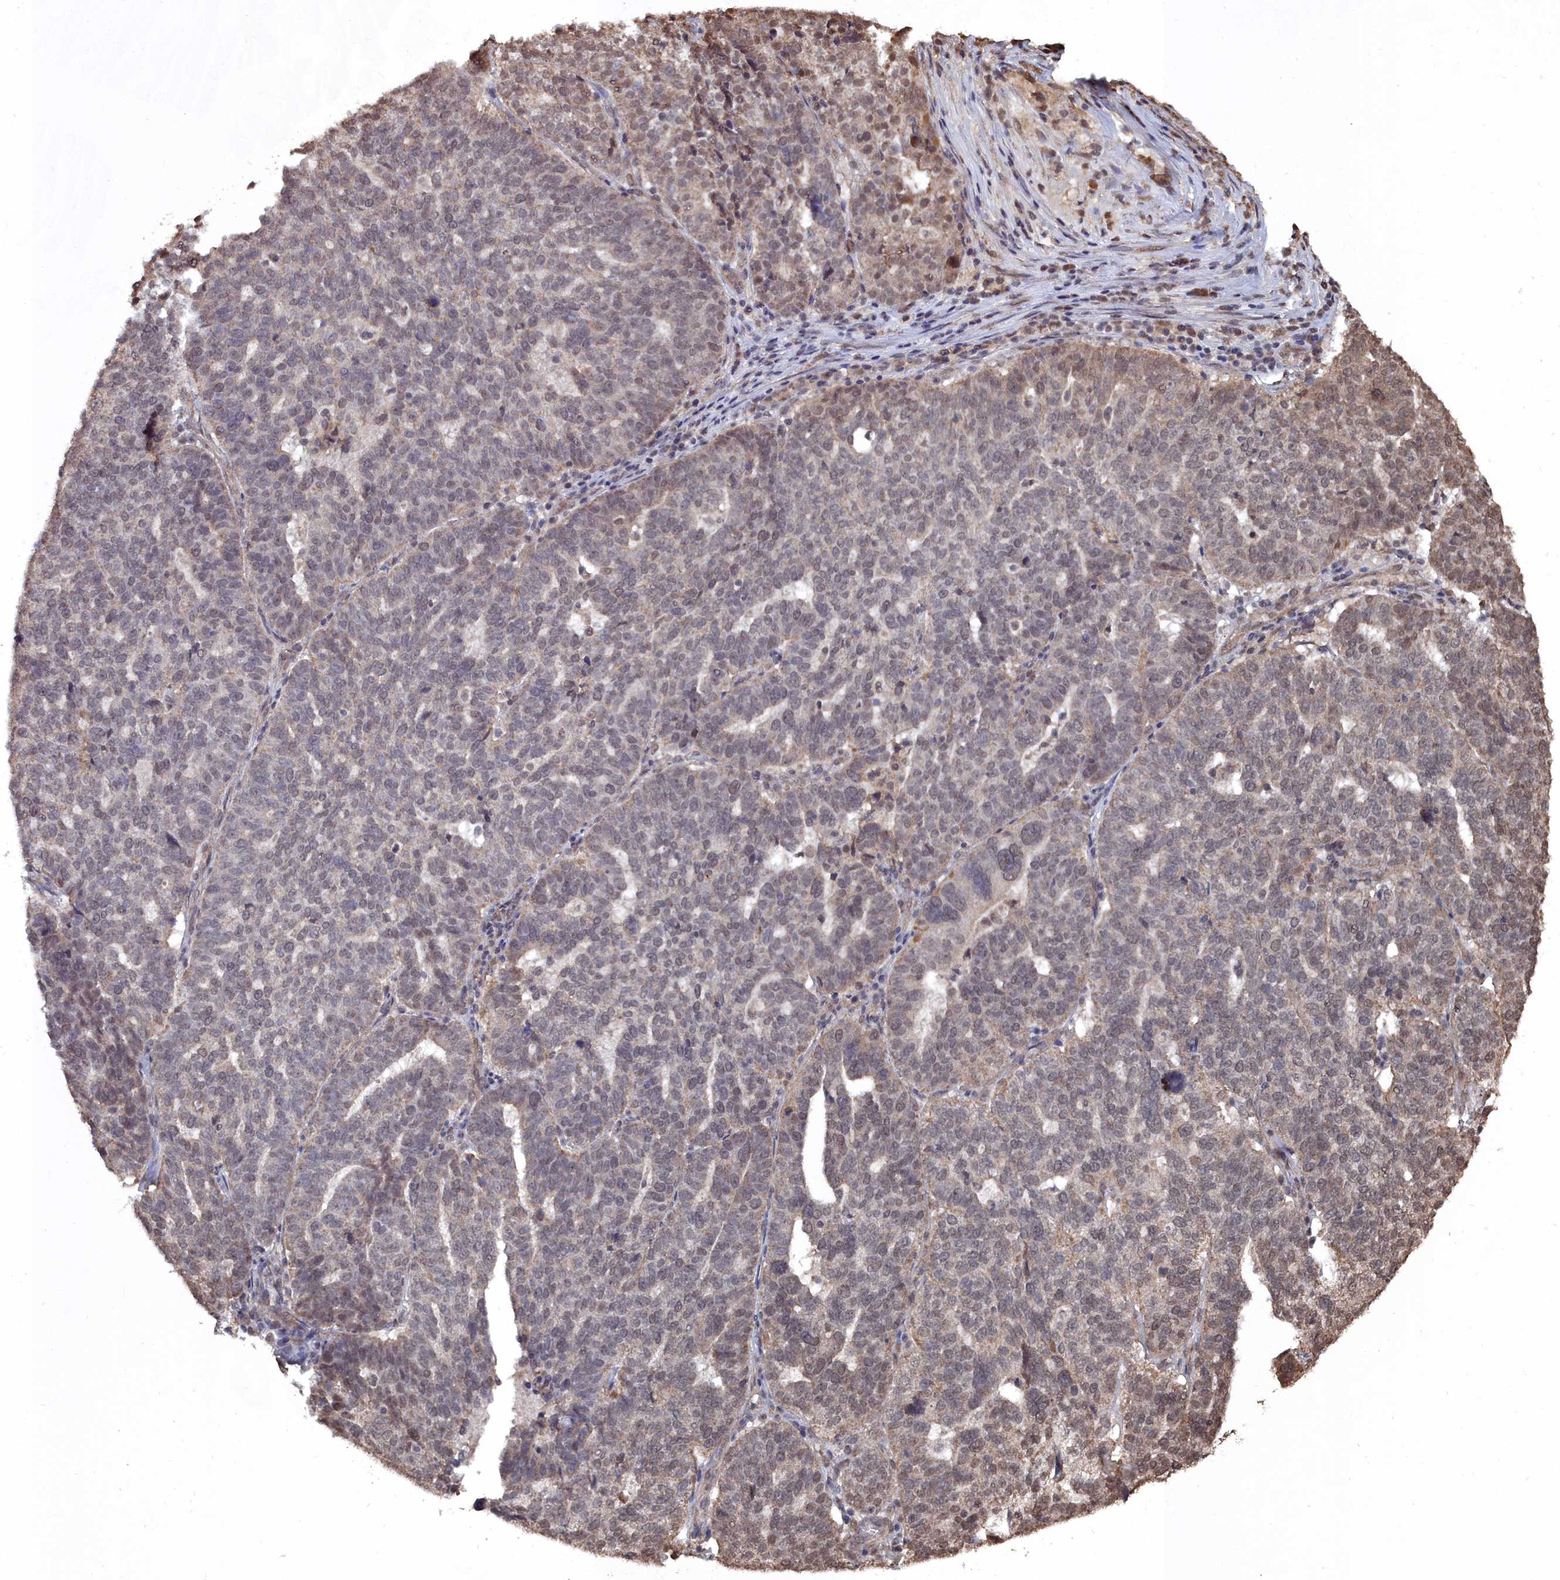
{"staining": {"intensity": "moderate", "quantity": "<25%", "location": "nuclear"}, "tissue": "ovarian cancer", "cell_type": "Tumor cells", "image_type": "cancer", "snomed": [{"axis": "morphology", "description": "Cystadenocarcinoma, serous, NOS"}, {"axis": "topography", "description": "Ovary"}], "caption": "Ovarian serous cystadenocarcinoma was stained to show a protein in brown. There is low levels of moderate nuclear staining in about <25% of tumor cells. The staining is performed using DAB brown chromogen to label protein expression. The nuclei are counter-stained blue using hematoxylin.", "gene": "CCNP", "patient": {"sex": "female", "age": 59}}